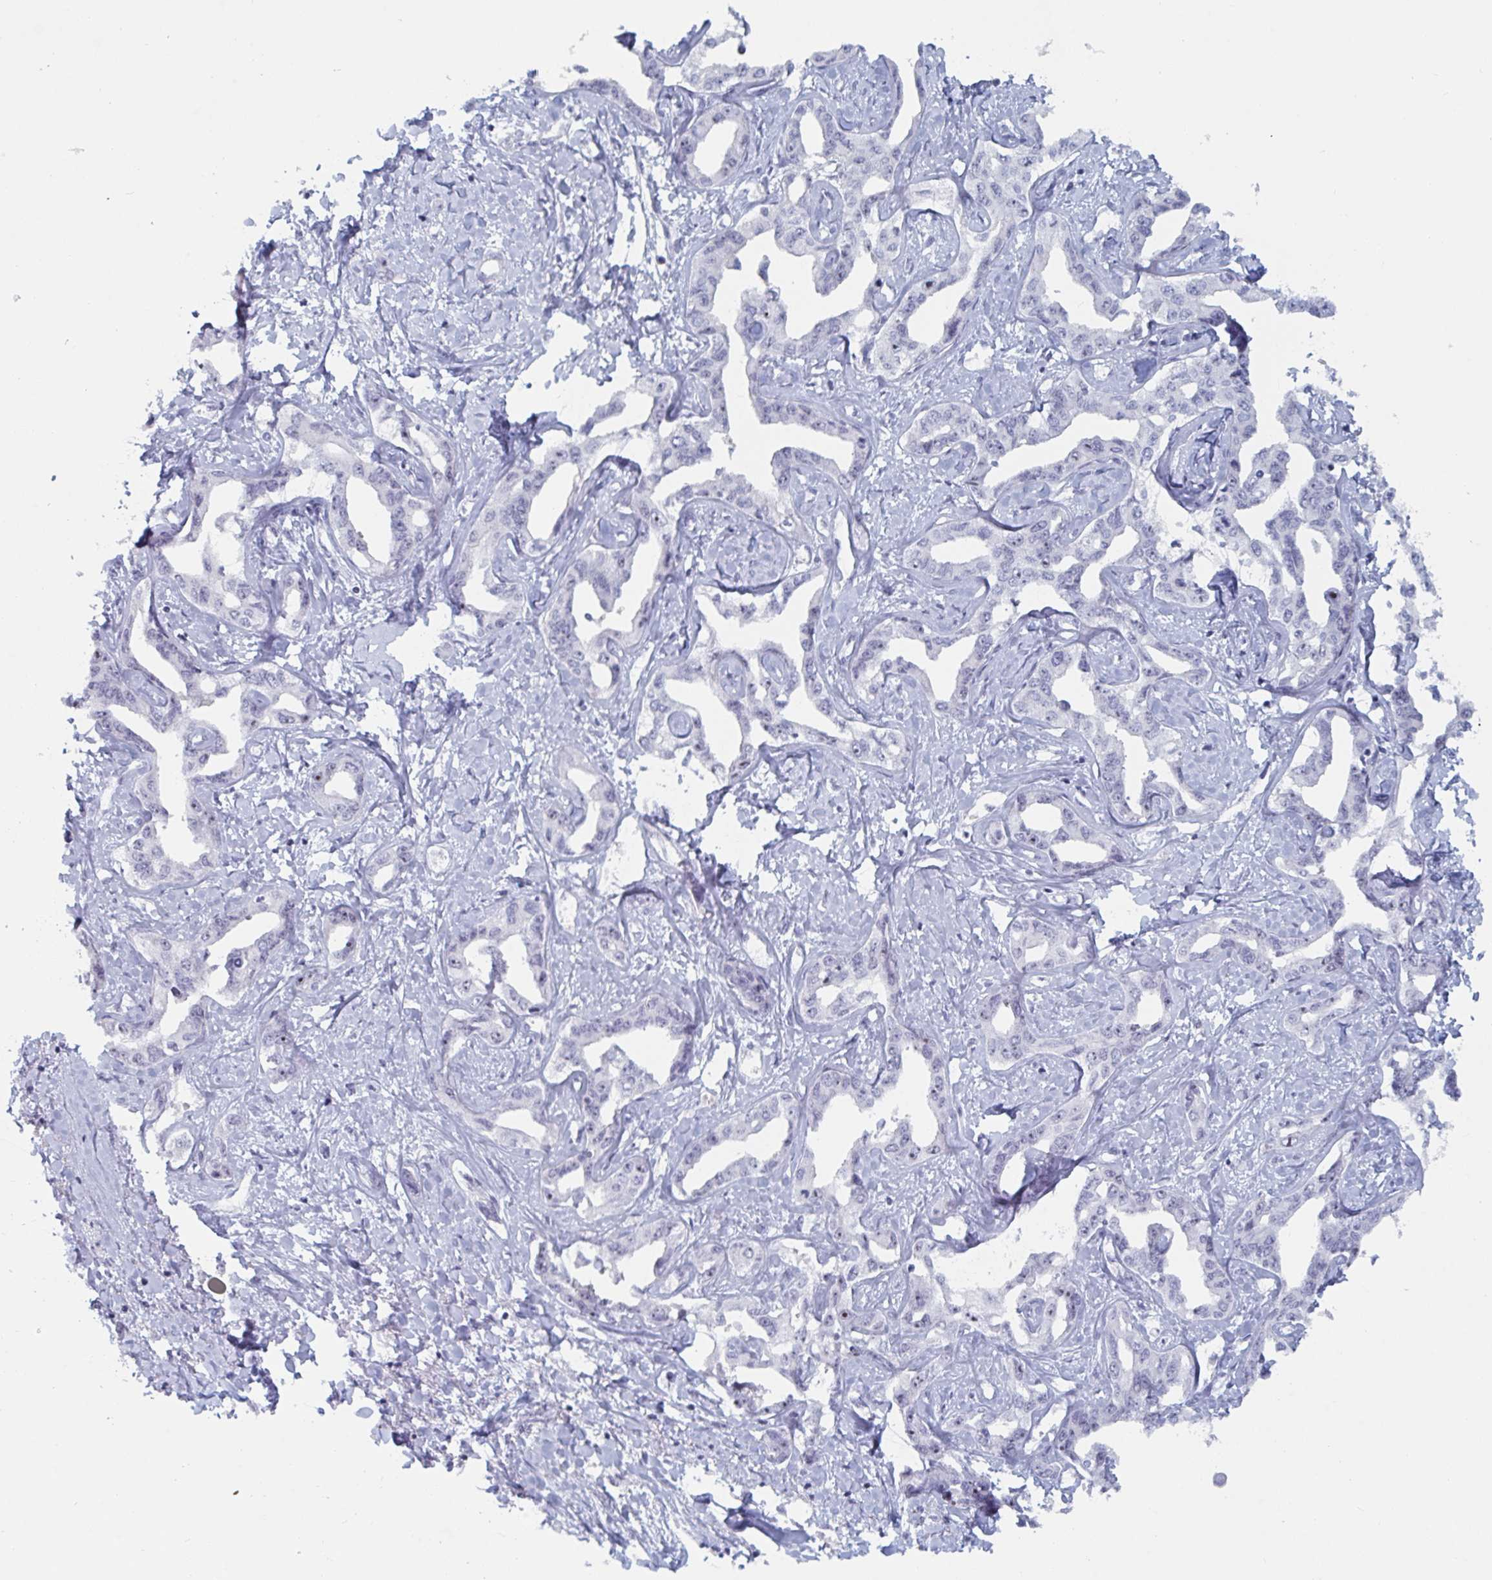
{"staining": {"intensity": "weak", "quantity": "<25%", "location": "nuclear"}, "tissue": "liver cancer", "cell_type": "Tumor cells", "image_type": "cancer", "snomed": [{"axis": "morphology", "description": "Cholangiocarcinoma"}, {"axis": "topography", "description": "Liver"}], "caption": "Immunohistochemical staining of liver cholangiocarcinoma demonstrates no significant positivity in tumor cells.", "gene": "NR1H2", "patient": {"sex": "male", "age": 59}}